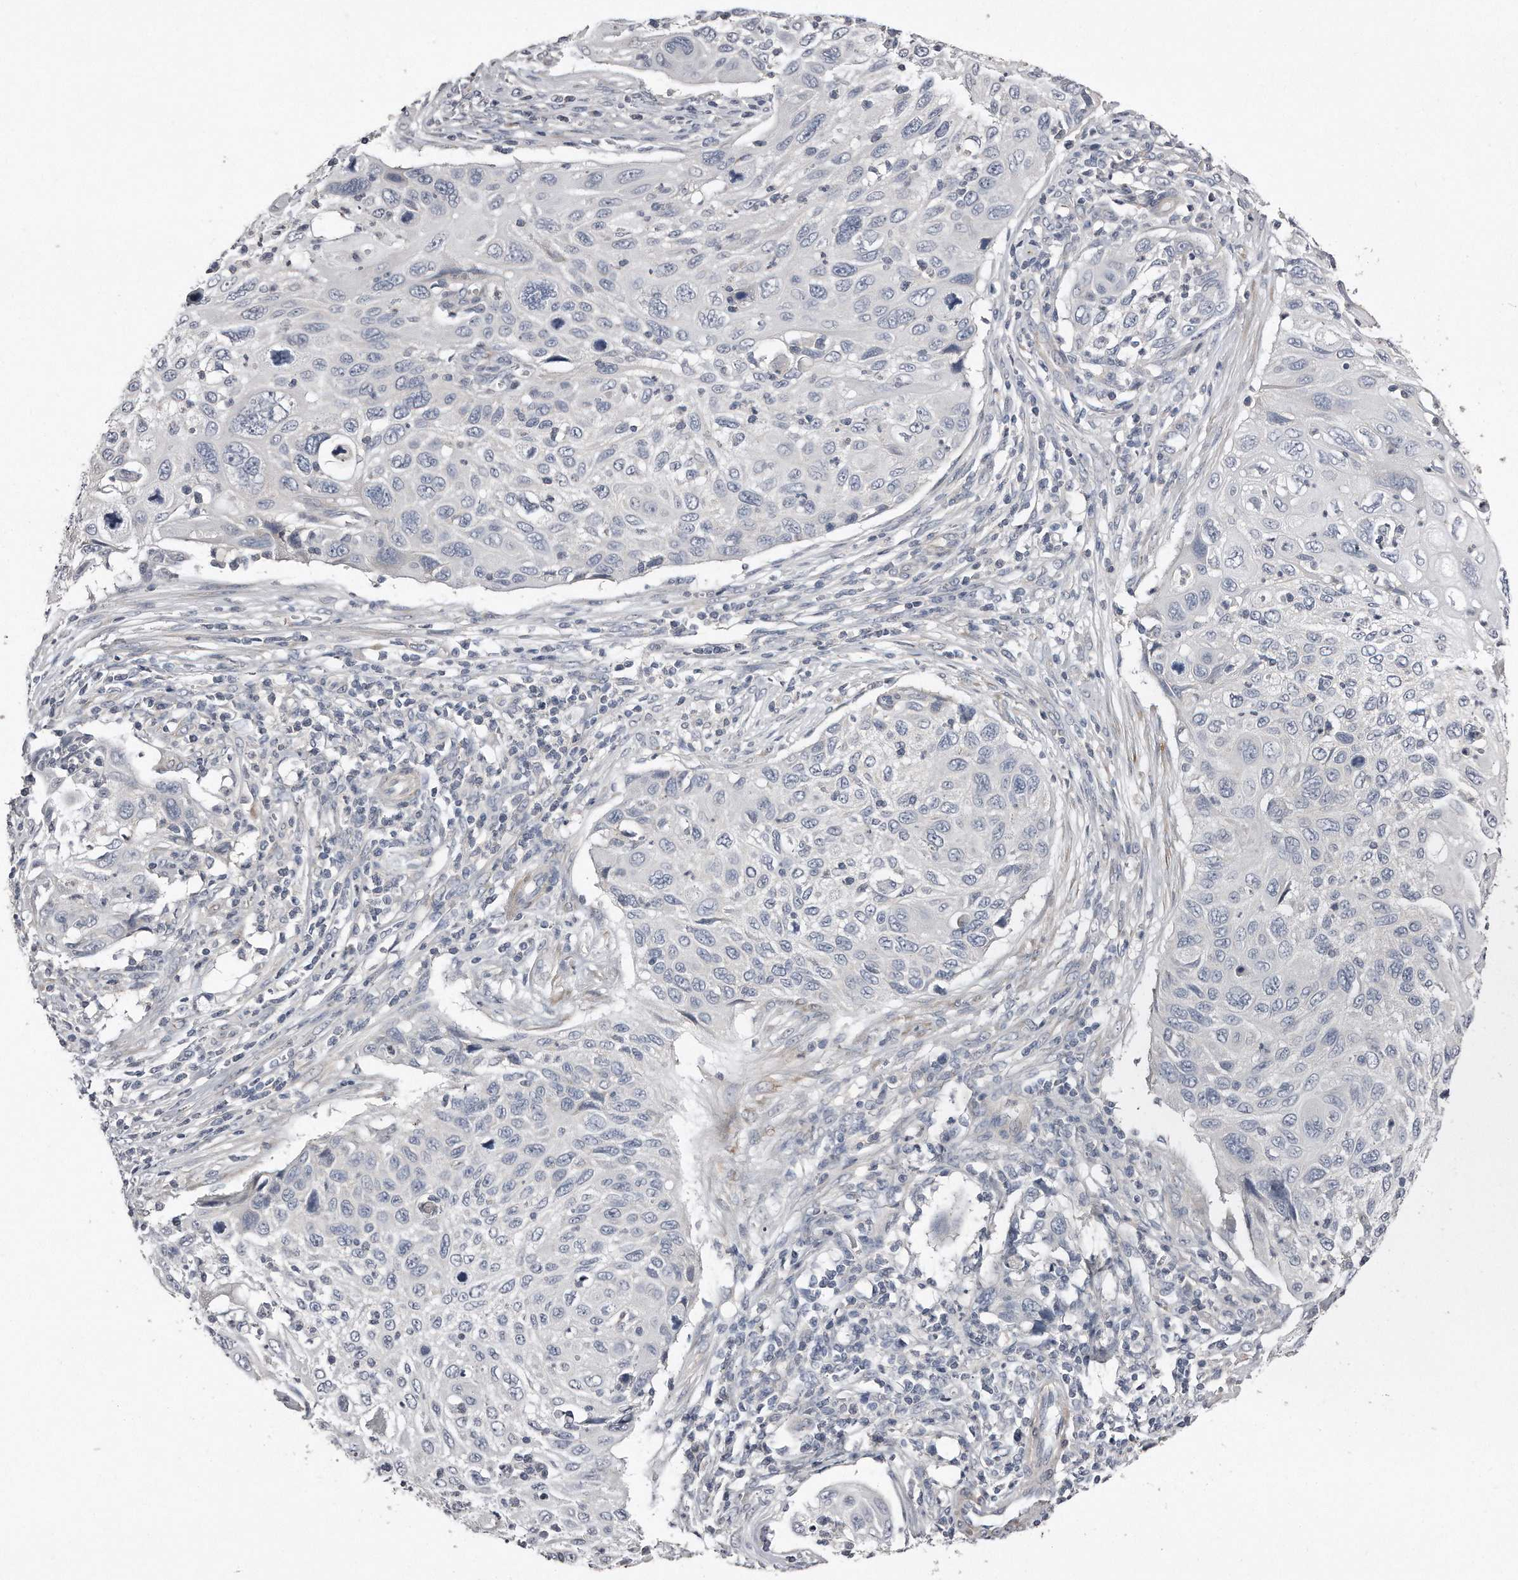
{"staining": {"intensity": "negative", "quantity": "none", "location": "none"}, "tissue": "cervical cancer", "cell_type": "Tumor cells", "image_type": "cancer", "snomed": [{"axis": "morphology", "description": "Squamous cell carcinoma, NOS"}, {"axis": "topography", "description": "Cervix"}], "caption": "Protein analysis of cervical cancer reveals no significant expression in tumor cells.", "gene": "LMOD1", "patient": {"sex": "female", "age": 70}}